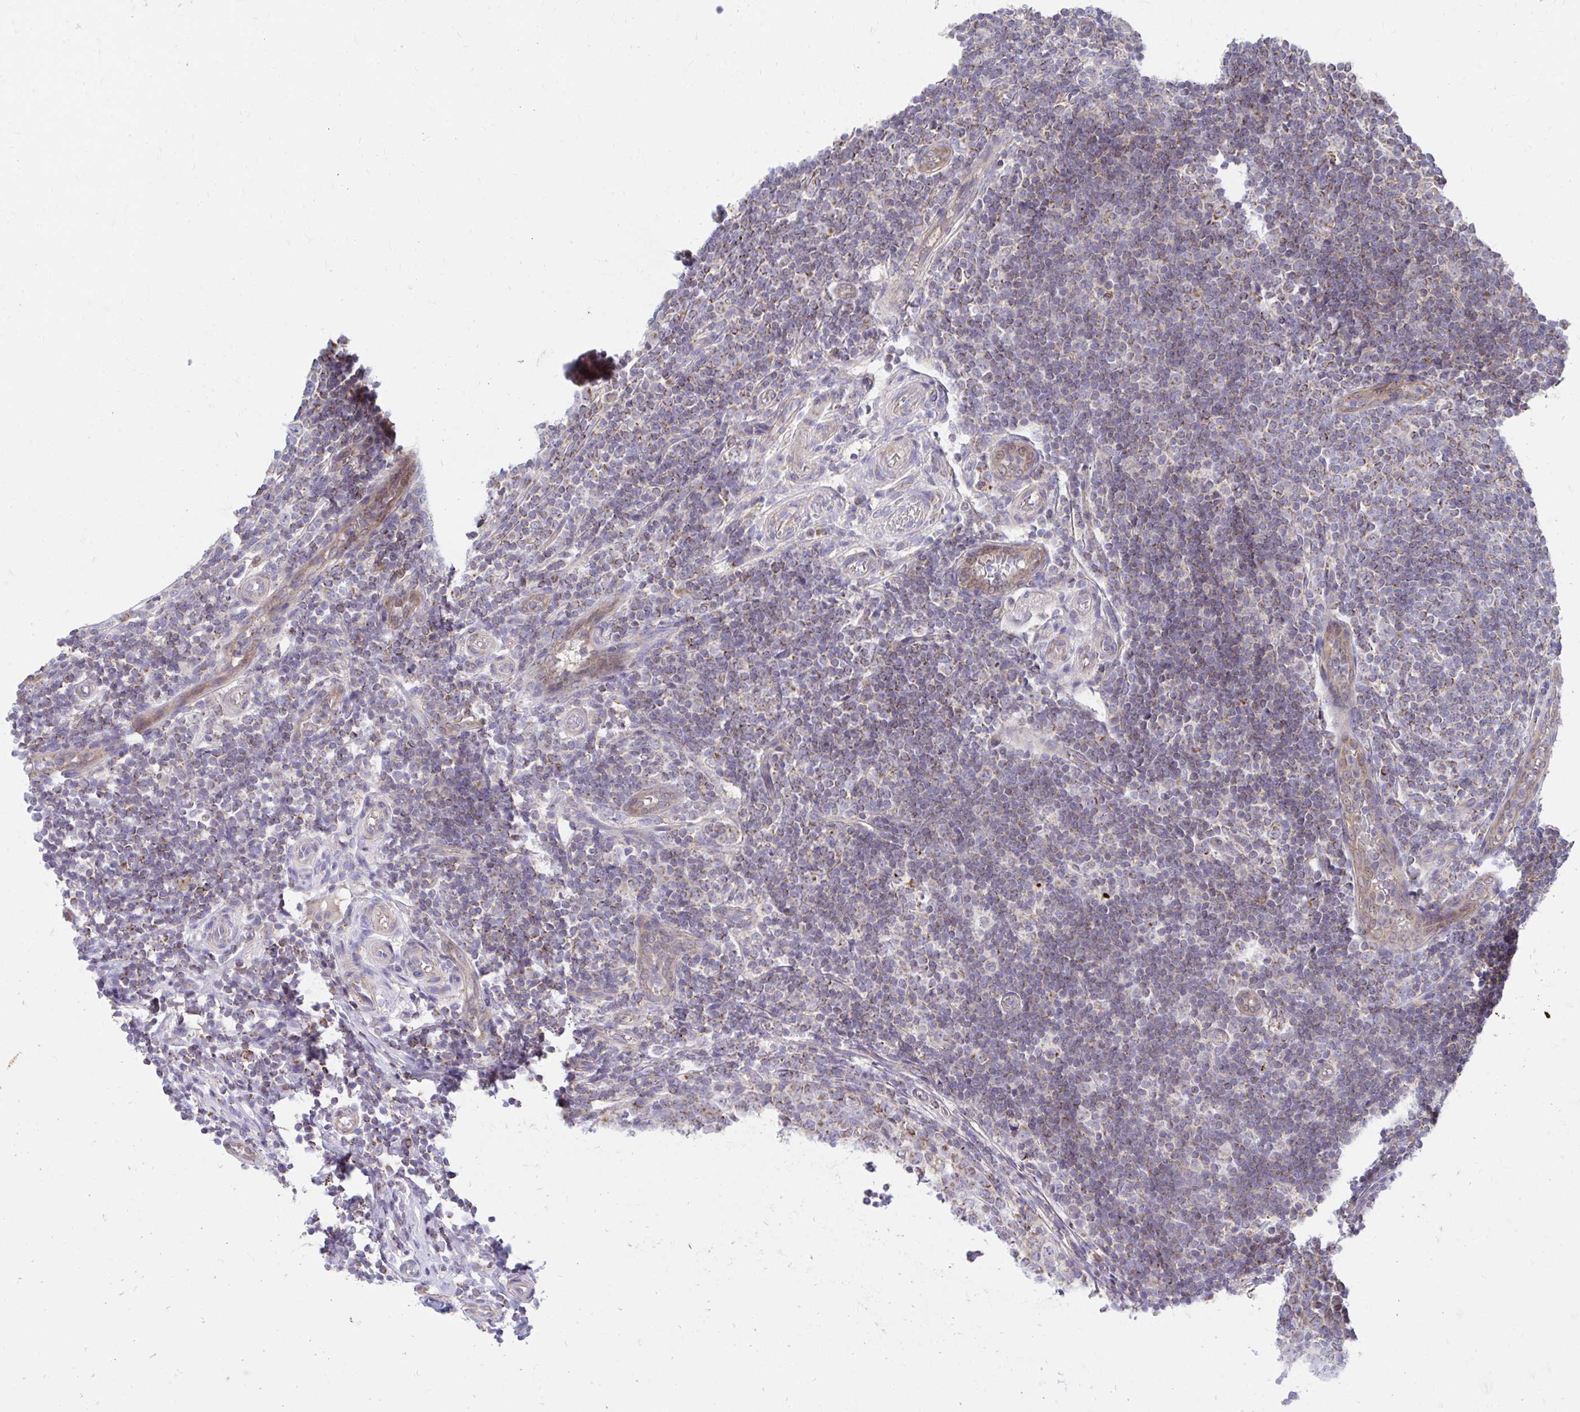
{"staining": {"intensity": "moderate", "quantity": ">75%", "location": "cytoplasmic/membranous"}, "tissue": "appendix", "cell_type": "Glandular cells", "image_type": "normal", "snomed": [{"axis": "morphology", "description": "Normal tissue, NOS"}, {"axis": "topography", "description": "Appendix"}], "caption": "Appendix stained with immunohistochemistry (IHC) reveals moderate cytoplasmic/membranous staining in approximately >75% of glandular cells.", "gene": "FHIP1B", "patient": {"sex": "male", "age": 18}}